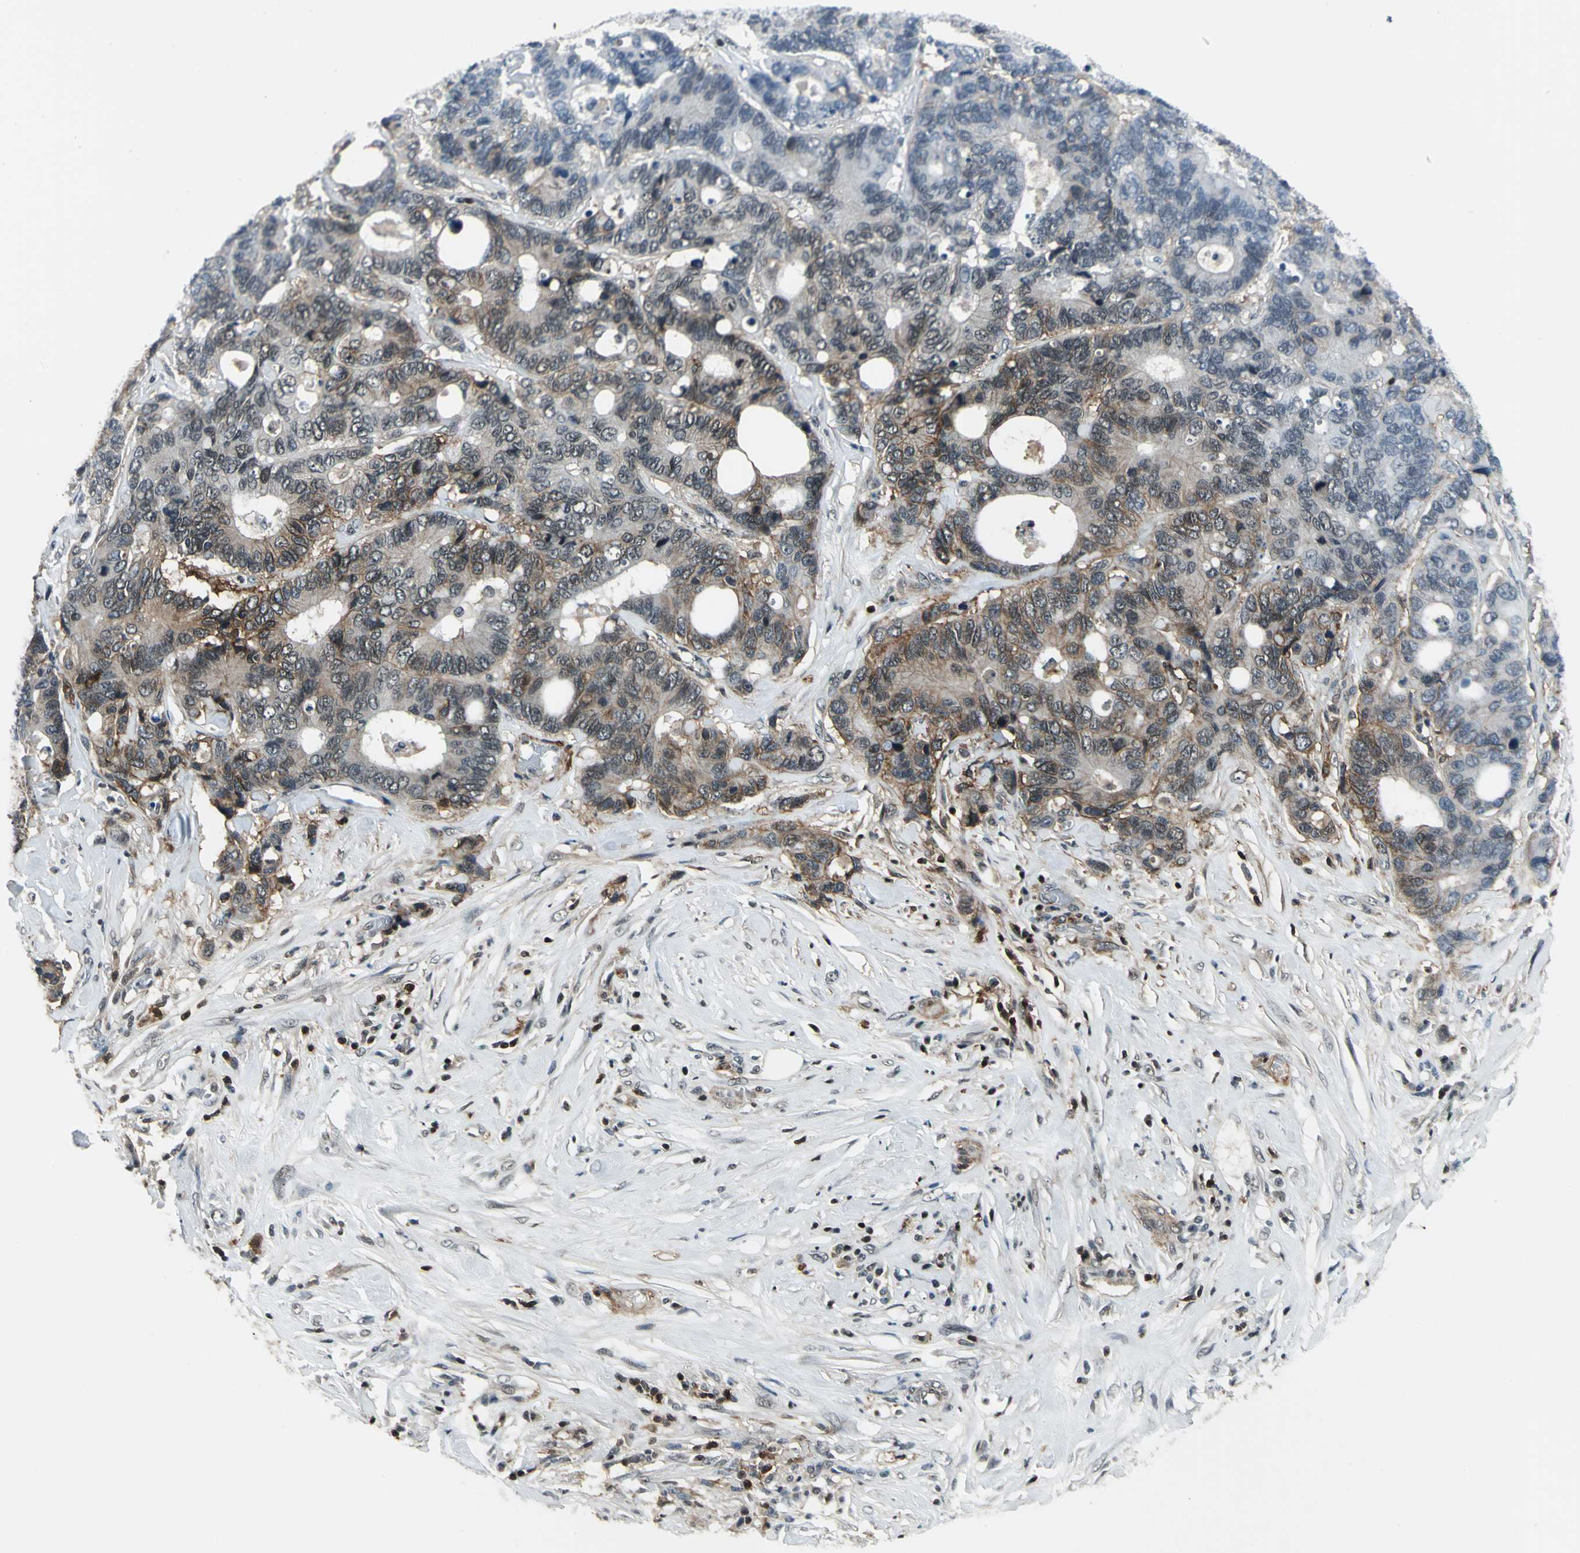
{"staining": {"intensity": "moderate", "quantity": "25%-75%", "location": "cytoplasmic/membranous"}, "tissue": "colorectal cancer", "cell_type": "Tumor cells", "image_type": "cancer", "snomed": [{"axis": "morphology", "description": "Adenocarcinoma, NOS"}, {"axis": "topography", "description": "Rectum"}], "caption": "There is medium levels of moderate cytoplasmic/membranous positivity in tumor cells of colorectal cancer (adenocarcinoma), as demonstrated by immunohistochemical staining (brown color).", "gene": "NR2C2", "patient": {"sex": "male", "age": 55}}